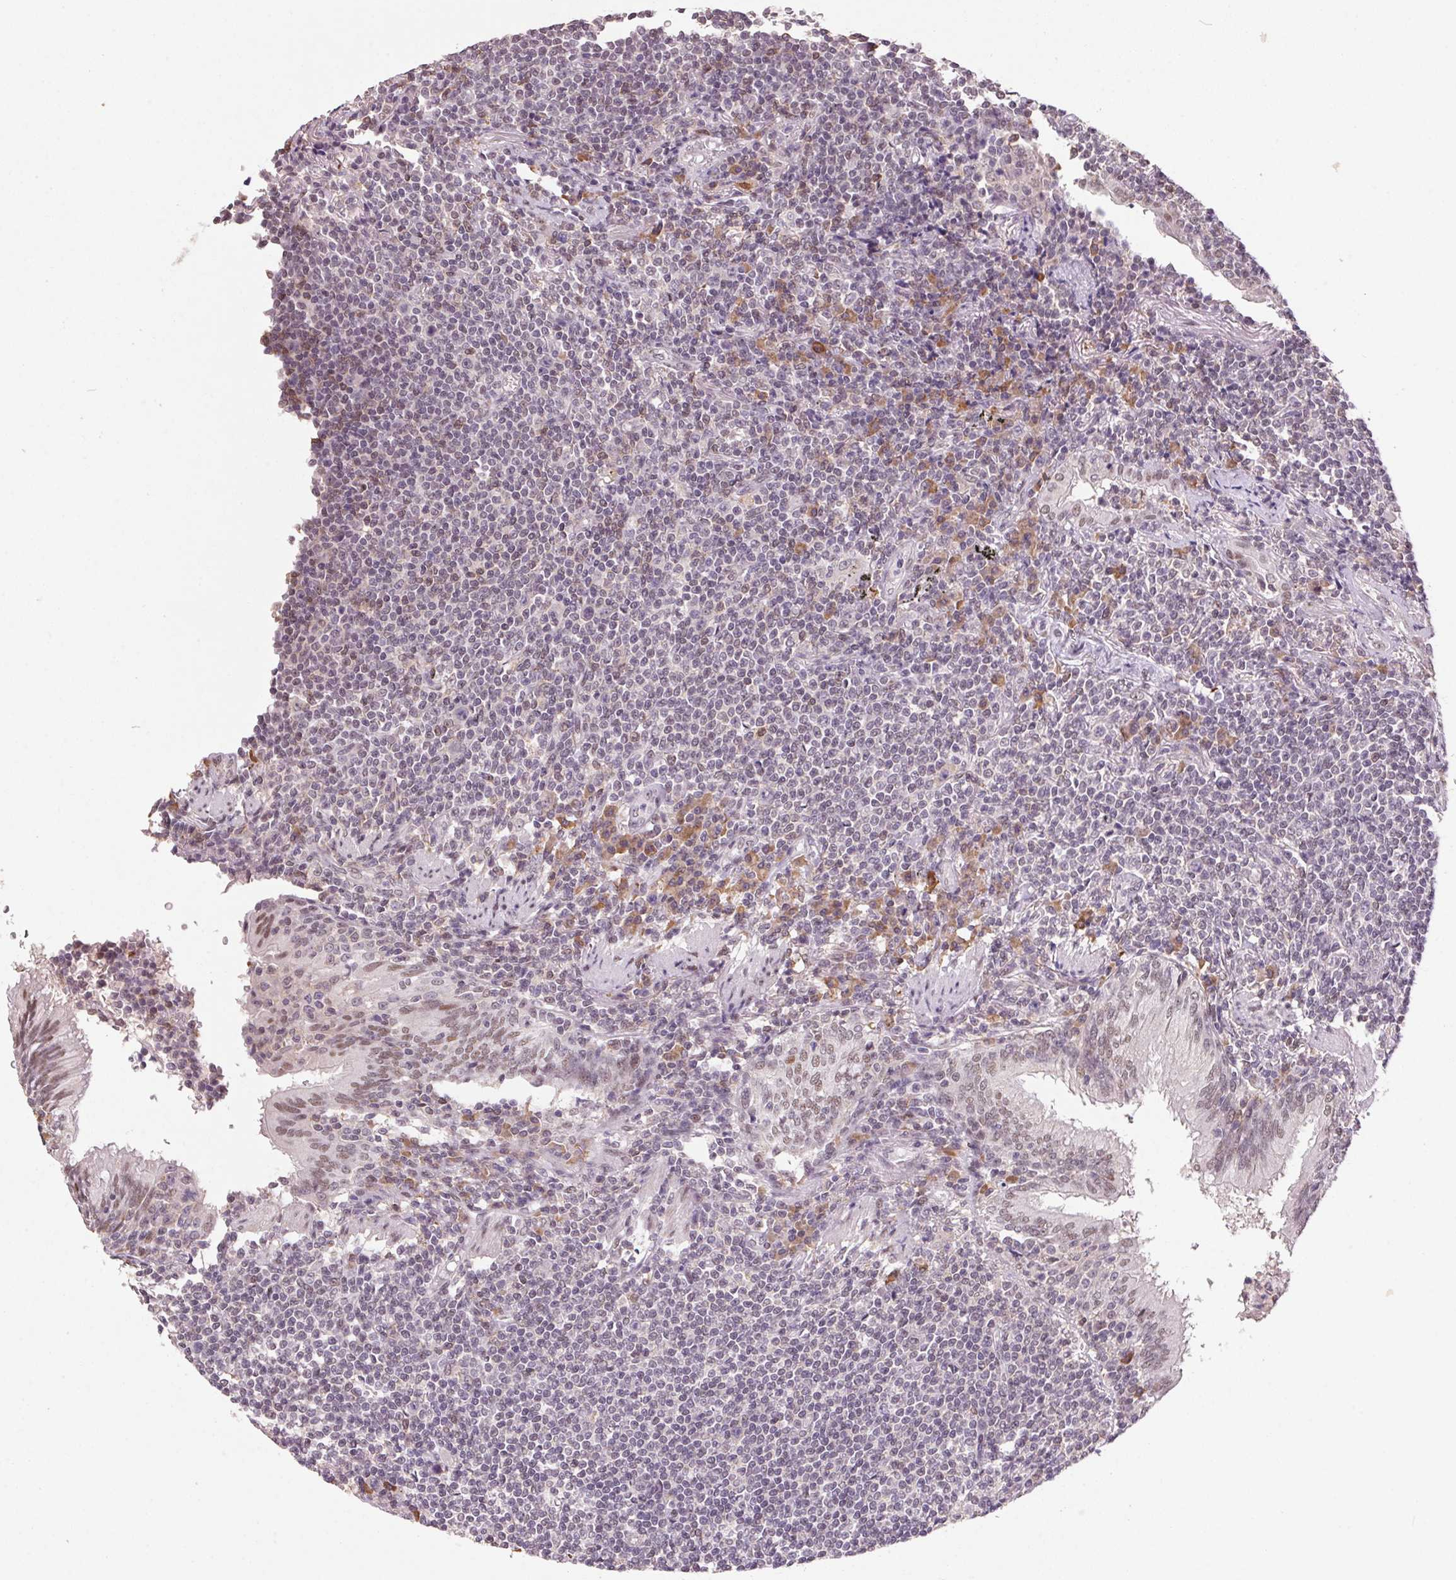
{"staining": {"intensity": "negative", "quantity": "none", "location": "none"}, "tissue": "lymphoma", "cell_type": "Tumor cells", "image_type": "cancer", "snomed": [{"axis": "morphology", "description": "Malignant lymphoma, non-Hodgkin's type, Low grade"}, {"axis": "topography", "description": "Lung"}], "caption": "There is no significant staining in tumor cells of lymphoma.", "gene": "ZBTB4", "patient": {"sex": "female", "age": 71}}